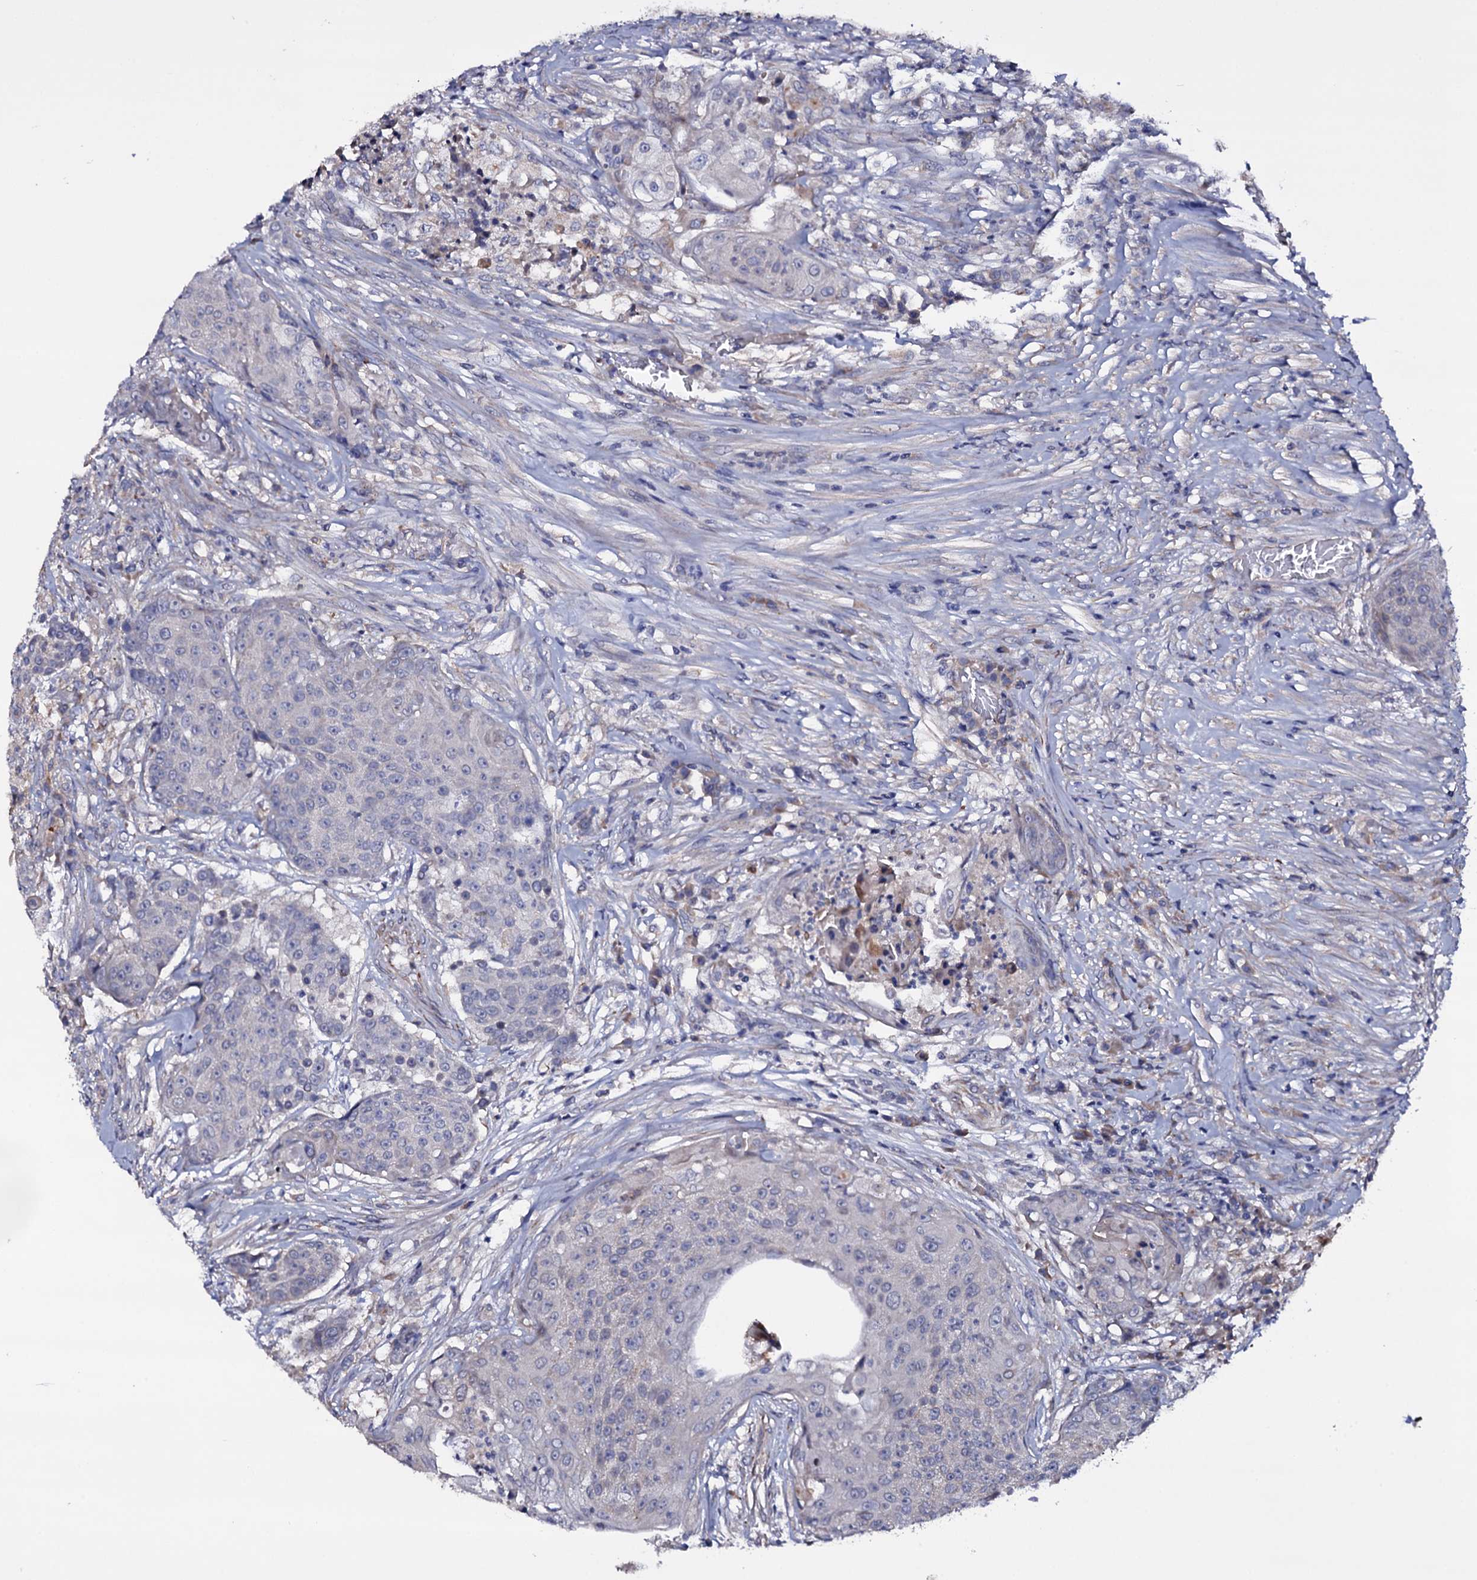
{"staining": {"intensity": "negative", "quantity": "none", "location": "none"}, "tissue": "urothelial cancer", "cell_type": "Tumor cells", "image_type": "cancer", "snomed": [{"axis": "morphology", "description": "Urothelial carcinoma, High grade"}, {"axis": "topography", "description": "Urinary bladder"}], "caption": "Immunohistochemical staining of human urothelial cancer displays no significant staining in tumor cells.", "gene": "BCL2L14", "patient": {"sex": "female", "age": 63}}